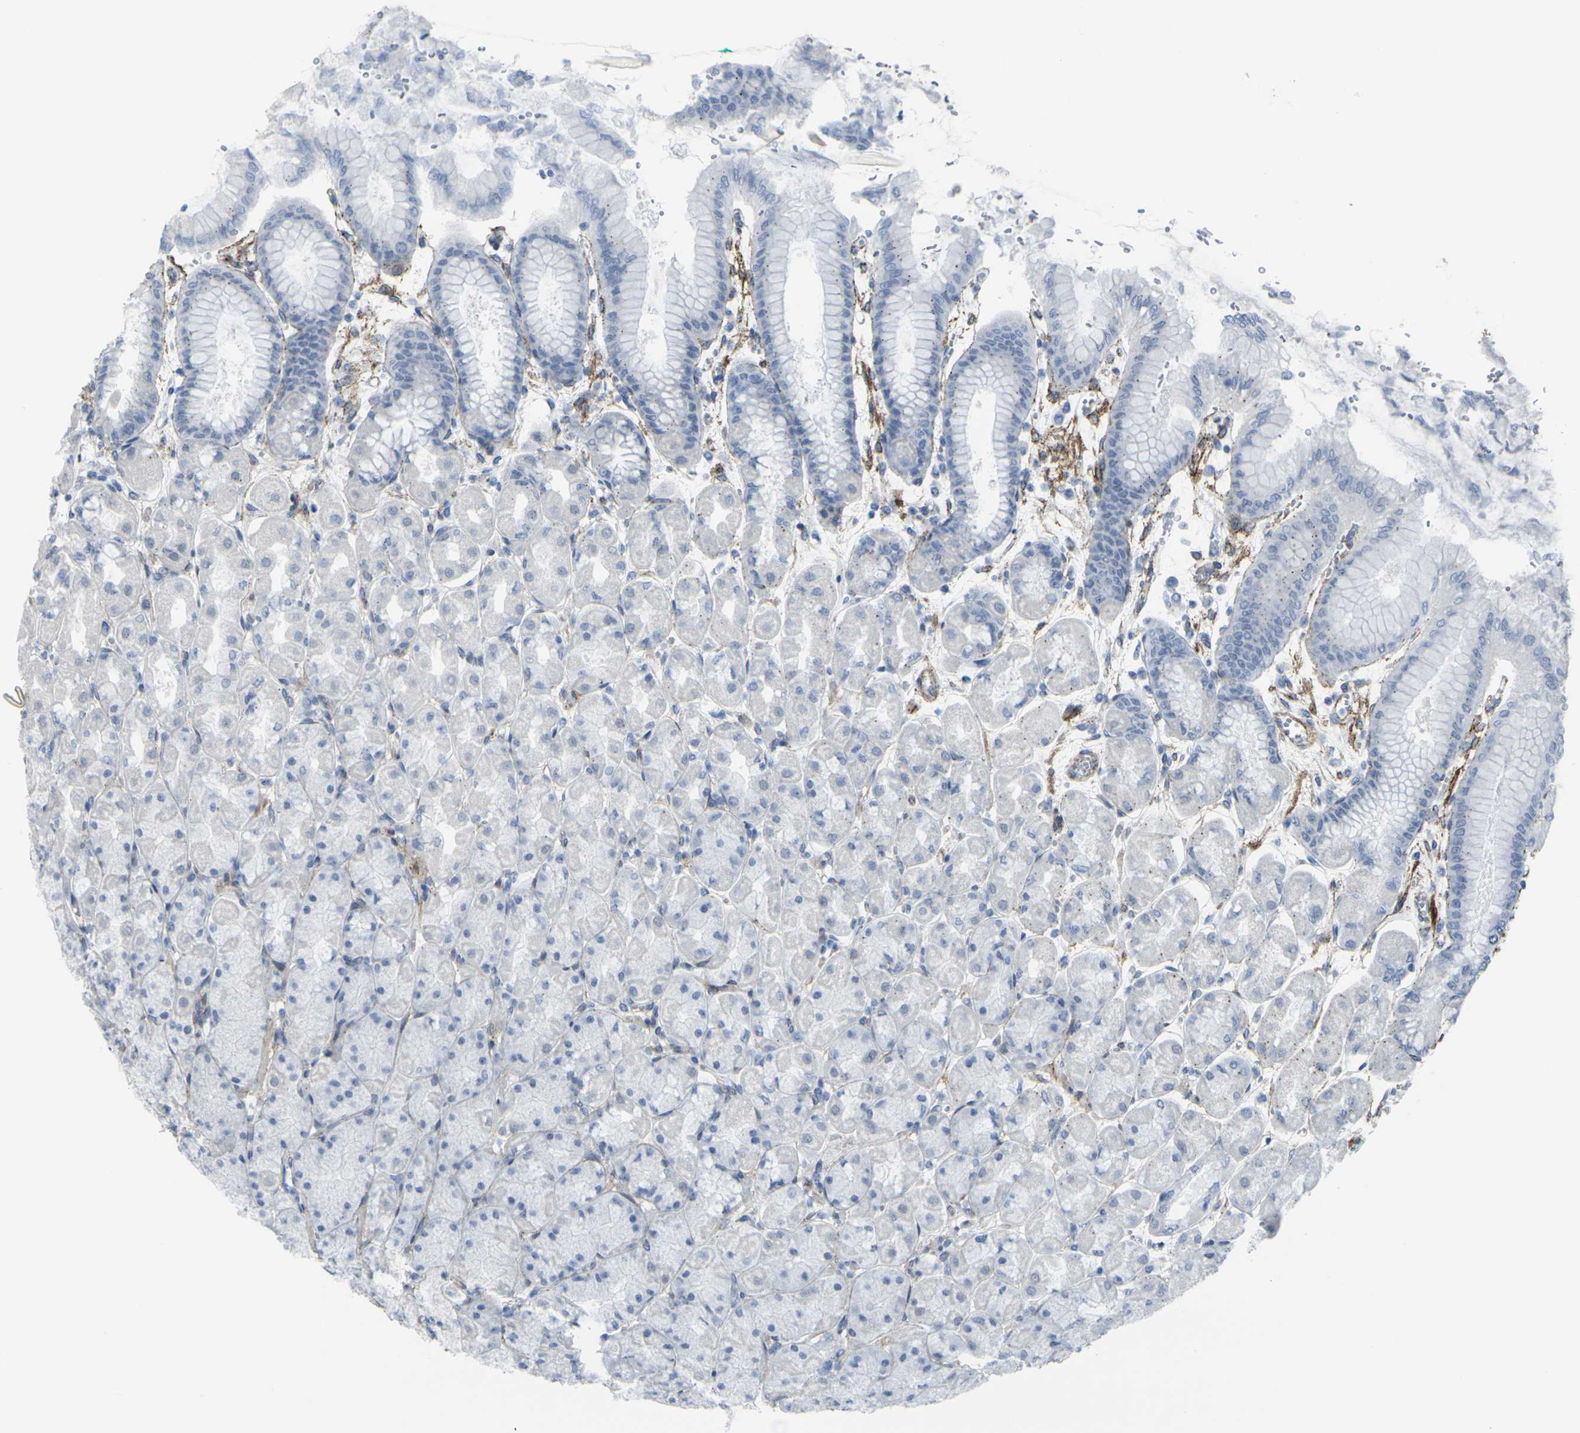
{"staining": {"intensity": "negative", "quantity": "none", "location": "none"}, "tissue": "stomach", "cell_type": "Glandular cells", "image_type": "normal", "snomed": [{"axis": "morphology", "description": "Normal tissue, NOS"}, {"axis": "topography", "description": "Stomach, upper"}], "caption": "There is no significant positivity in glandular cells of stomach. (DAB (3,3'-diaminobenzidine) immunohistochemistry (IHC) visualized using brightfield microscopy, high magnification).", "gene": "CDH11", "patient": {"sex": "female", "age": 56}}